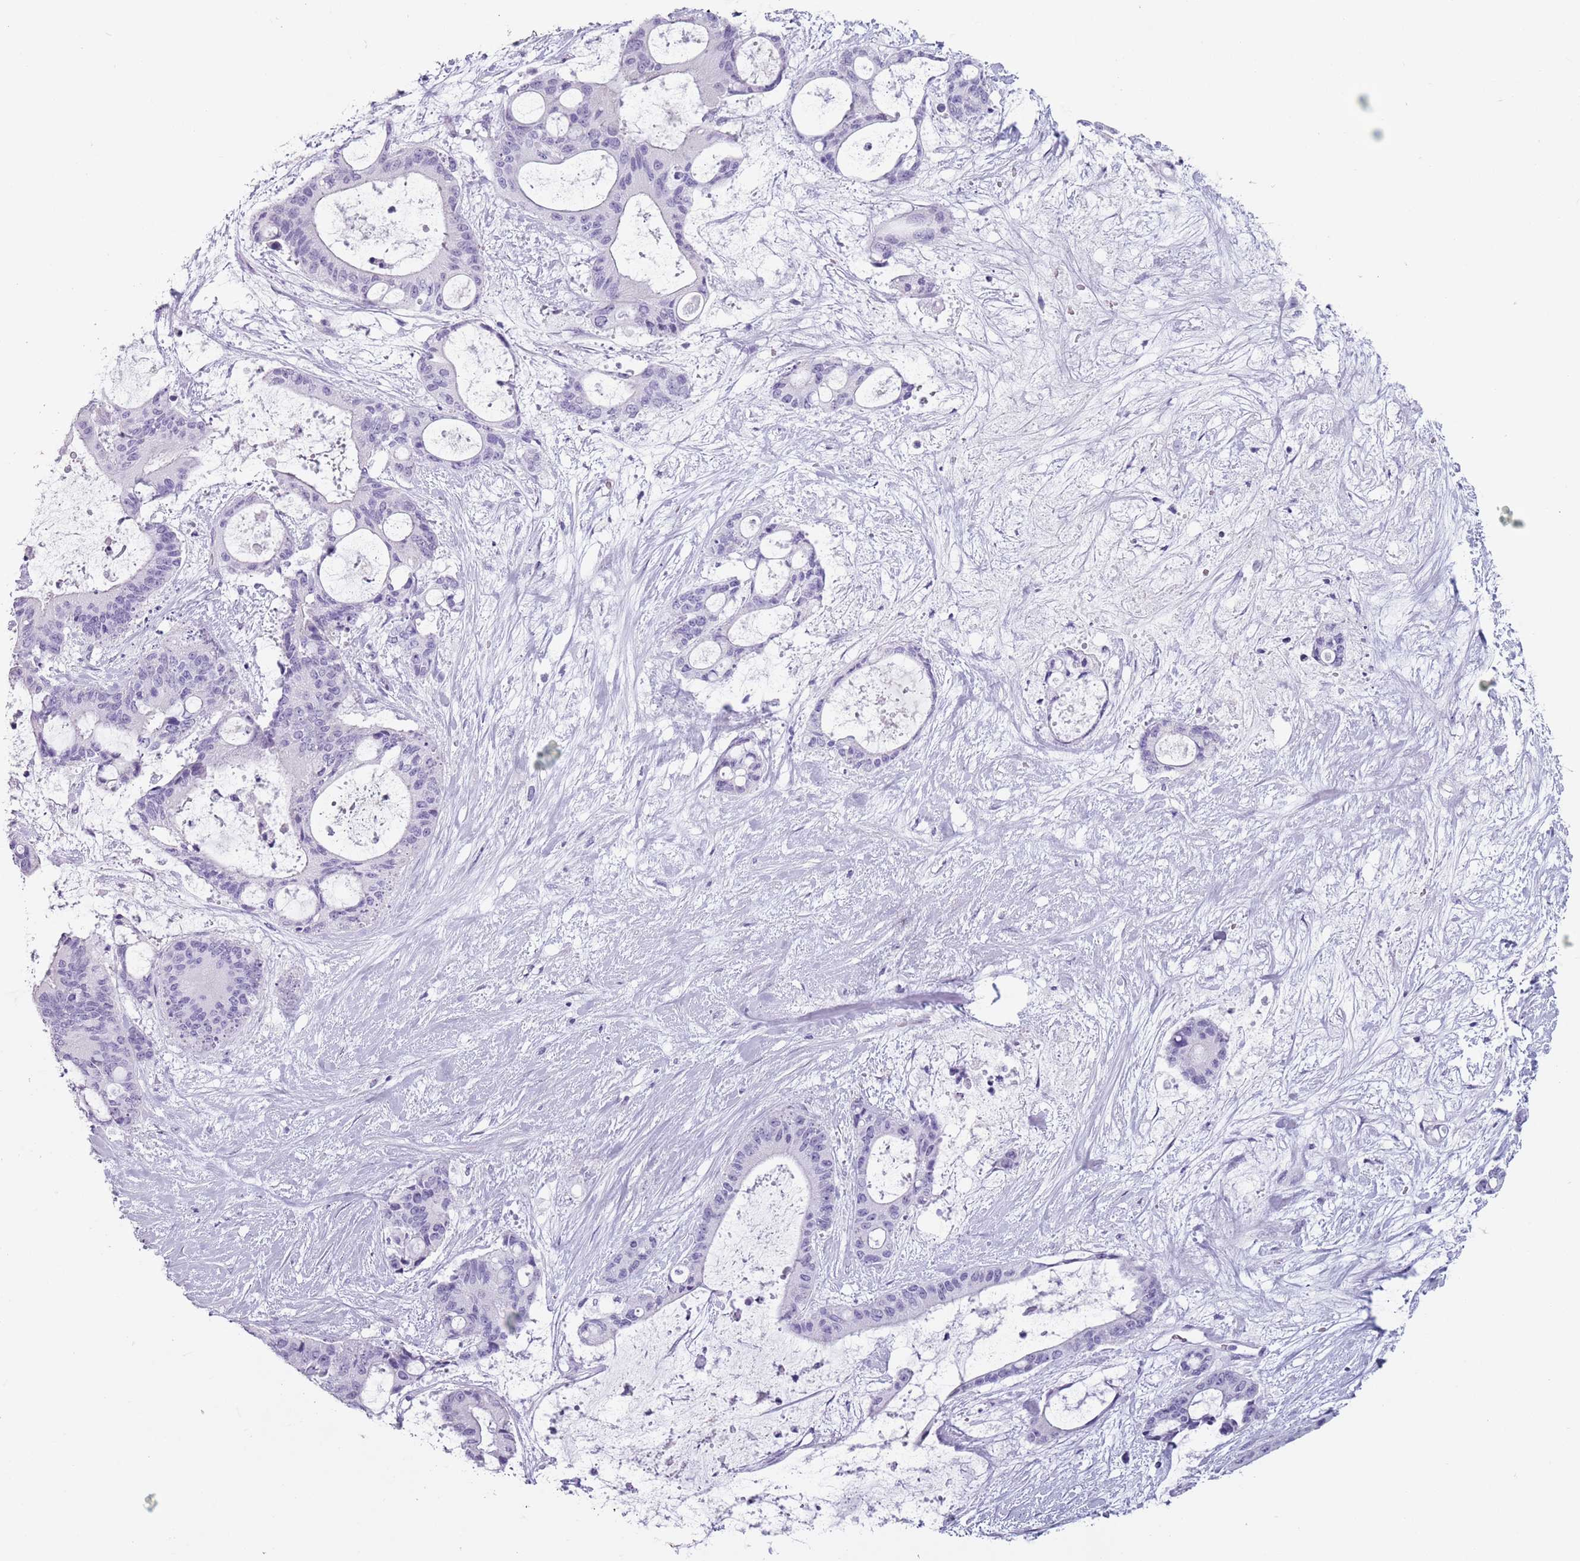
{"staining": {"intensity": "negative", "quantity": "none", "location": "none"}, "tissue": "liver cancer", "cell_type": "Tumor cells", "image_type": "cancer", "snomed": [{"axis": "morphology", "description": "Normal tissue, NOS"}, {"axis": "morphology", "description": "Cholangiocarcinoma"}, {"axis": "topography", "description": "Liver"}, {"axis": "topography", "description": "Peripheral nerve tissue"}], "caption": "The IHC micrograph has no significant staining in tumor cells of liver cancer tissue.", "gene": "SPESP1", "patient": {"sex": "female", "age": 73}}